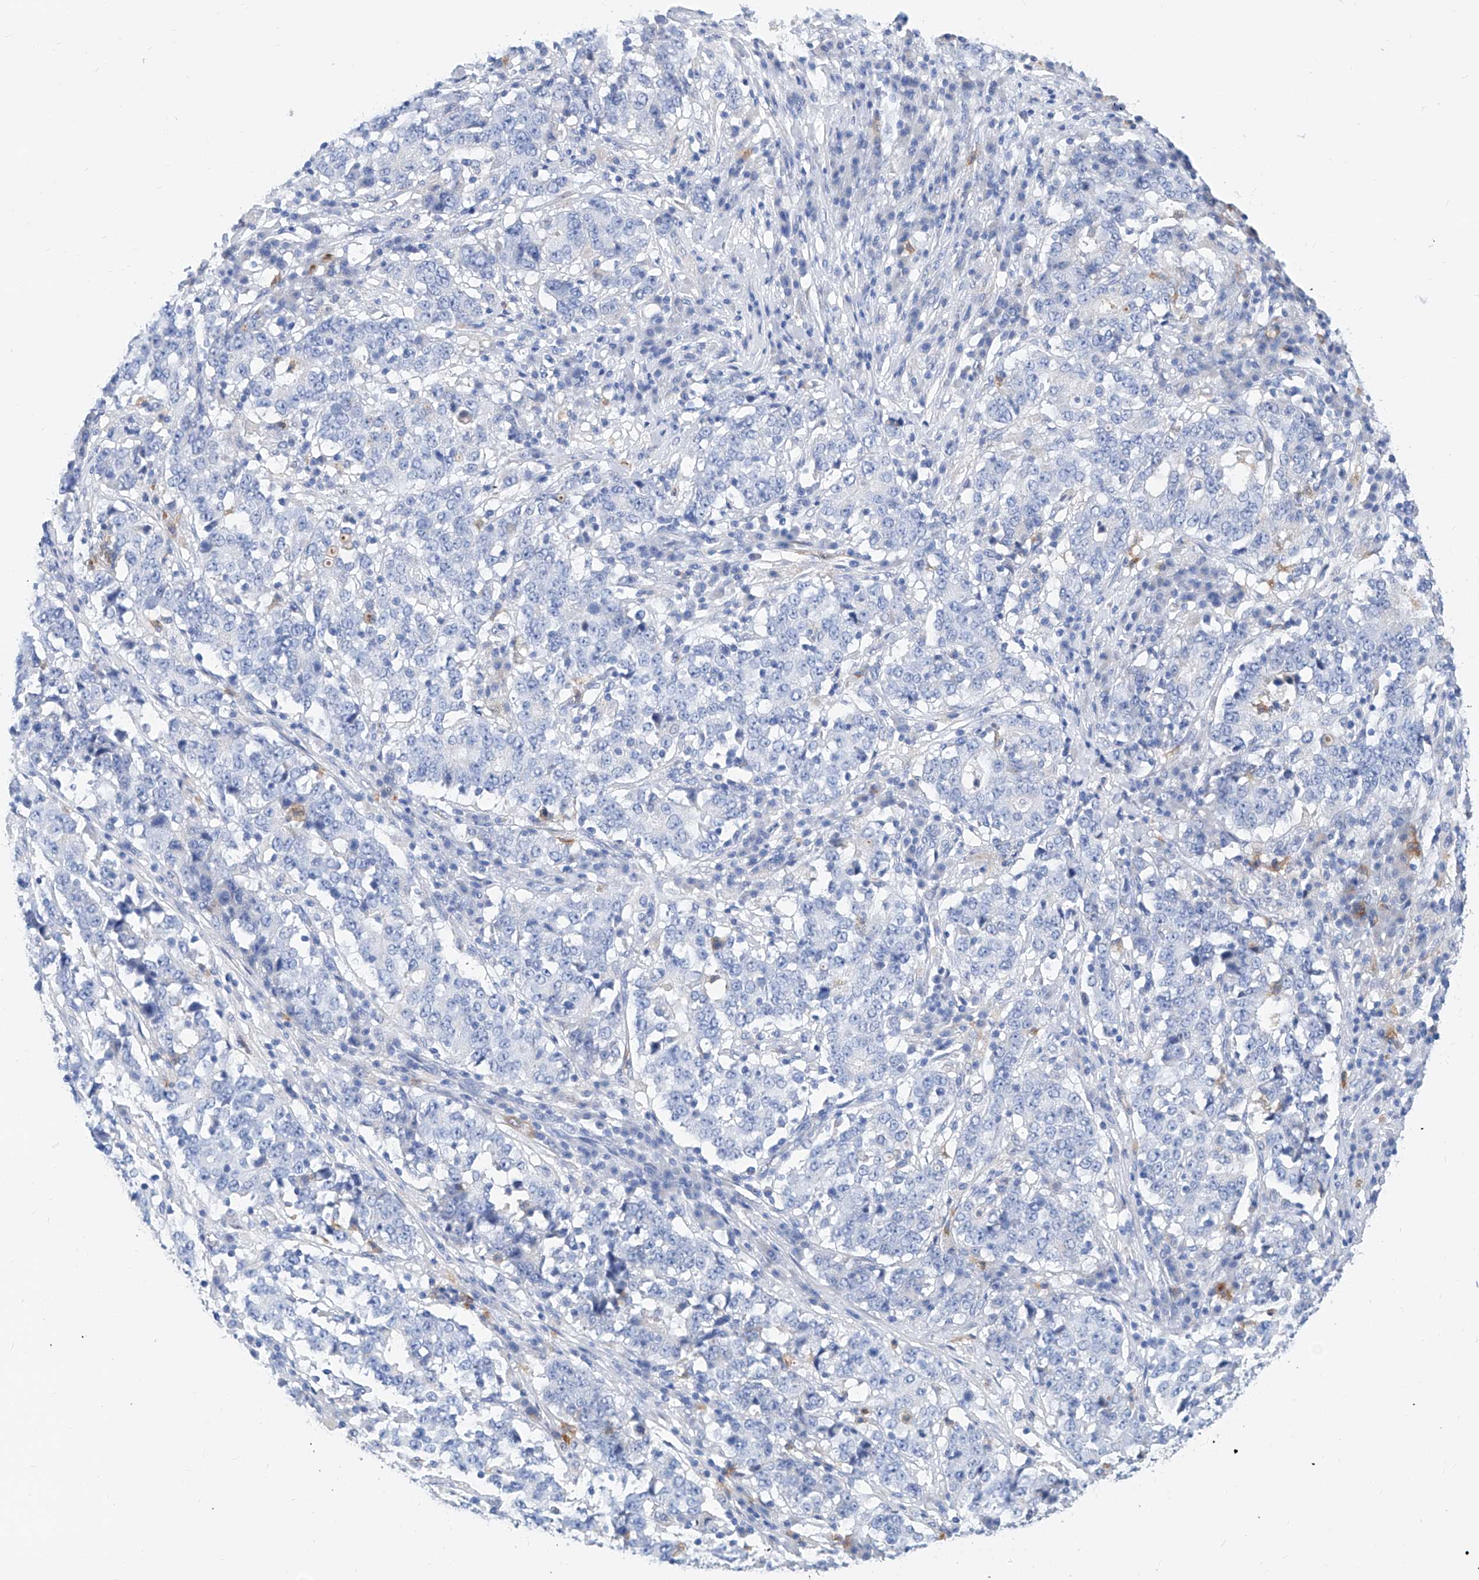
{"staining": {"intensity": "negative", "quantity": "none", "location": "none"}, "tissue": "stomach cancer", "cell_type": "Tumor cells", "image_type": "cancer", "snomed": [{"axis": "morphology", "description": "Adenocarcinoma, NOS"}, {"axis": "topography", "description": "Stomach"}], "caption": "Stomach adenocarcinoma was stained to show a protein in brown. There is no significant positivity in tumor cells.", "gene": "SLC25A29", "patient": {"sex": "male", "age": 59}}